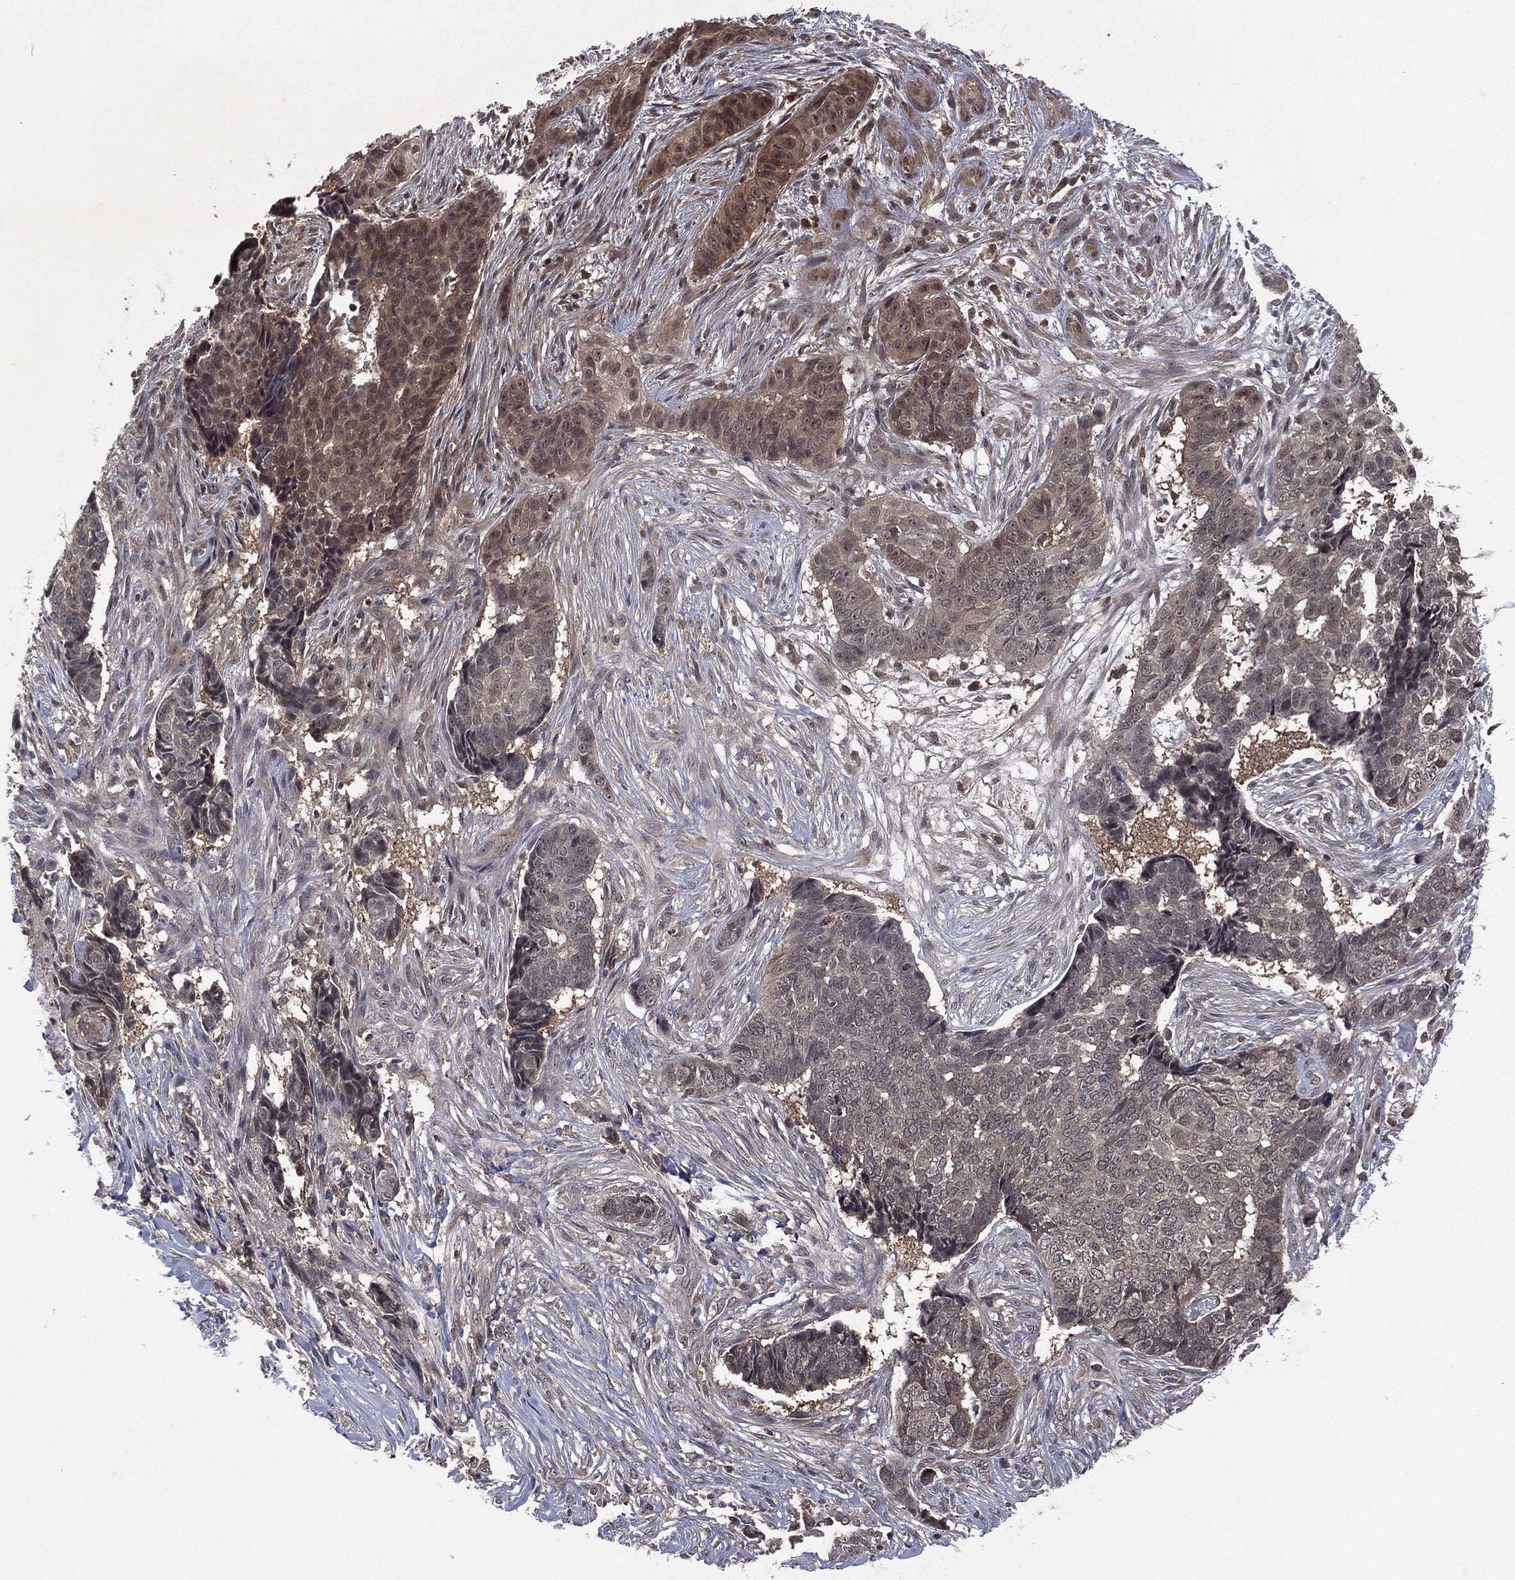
{"staining": {"intensity": "weak", "quantity": "<25%", "location": "cytoplasmic/membranous"}, "tissue": "skin cancer", "cell_type": "Tumor cells", "image_type": "cancer", "snomed": [{"axis": "morphology", "description": "Basal cell carcinoma"}, {"axis": "topography", "description": "Skin"}], "caption": "IHC histopathology image of neoplastic tissue: skin basal cell carcinoma stained with DAB exhibits no significant protein positivity in tumor cells.", "gene": "ATG4B", "patient": {"sex": "male", "age": 86}}